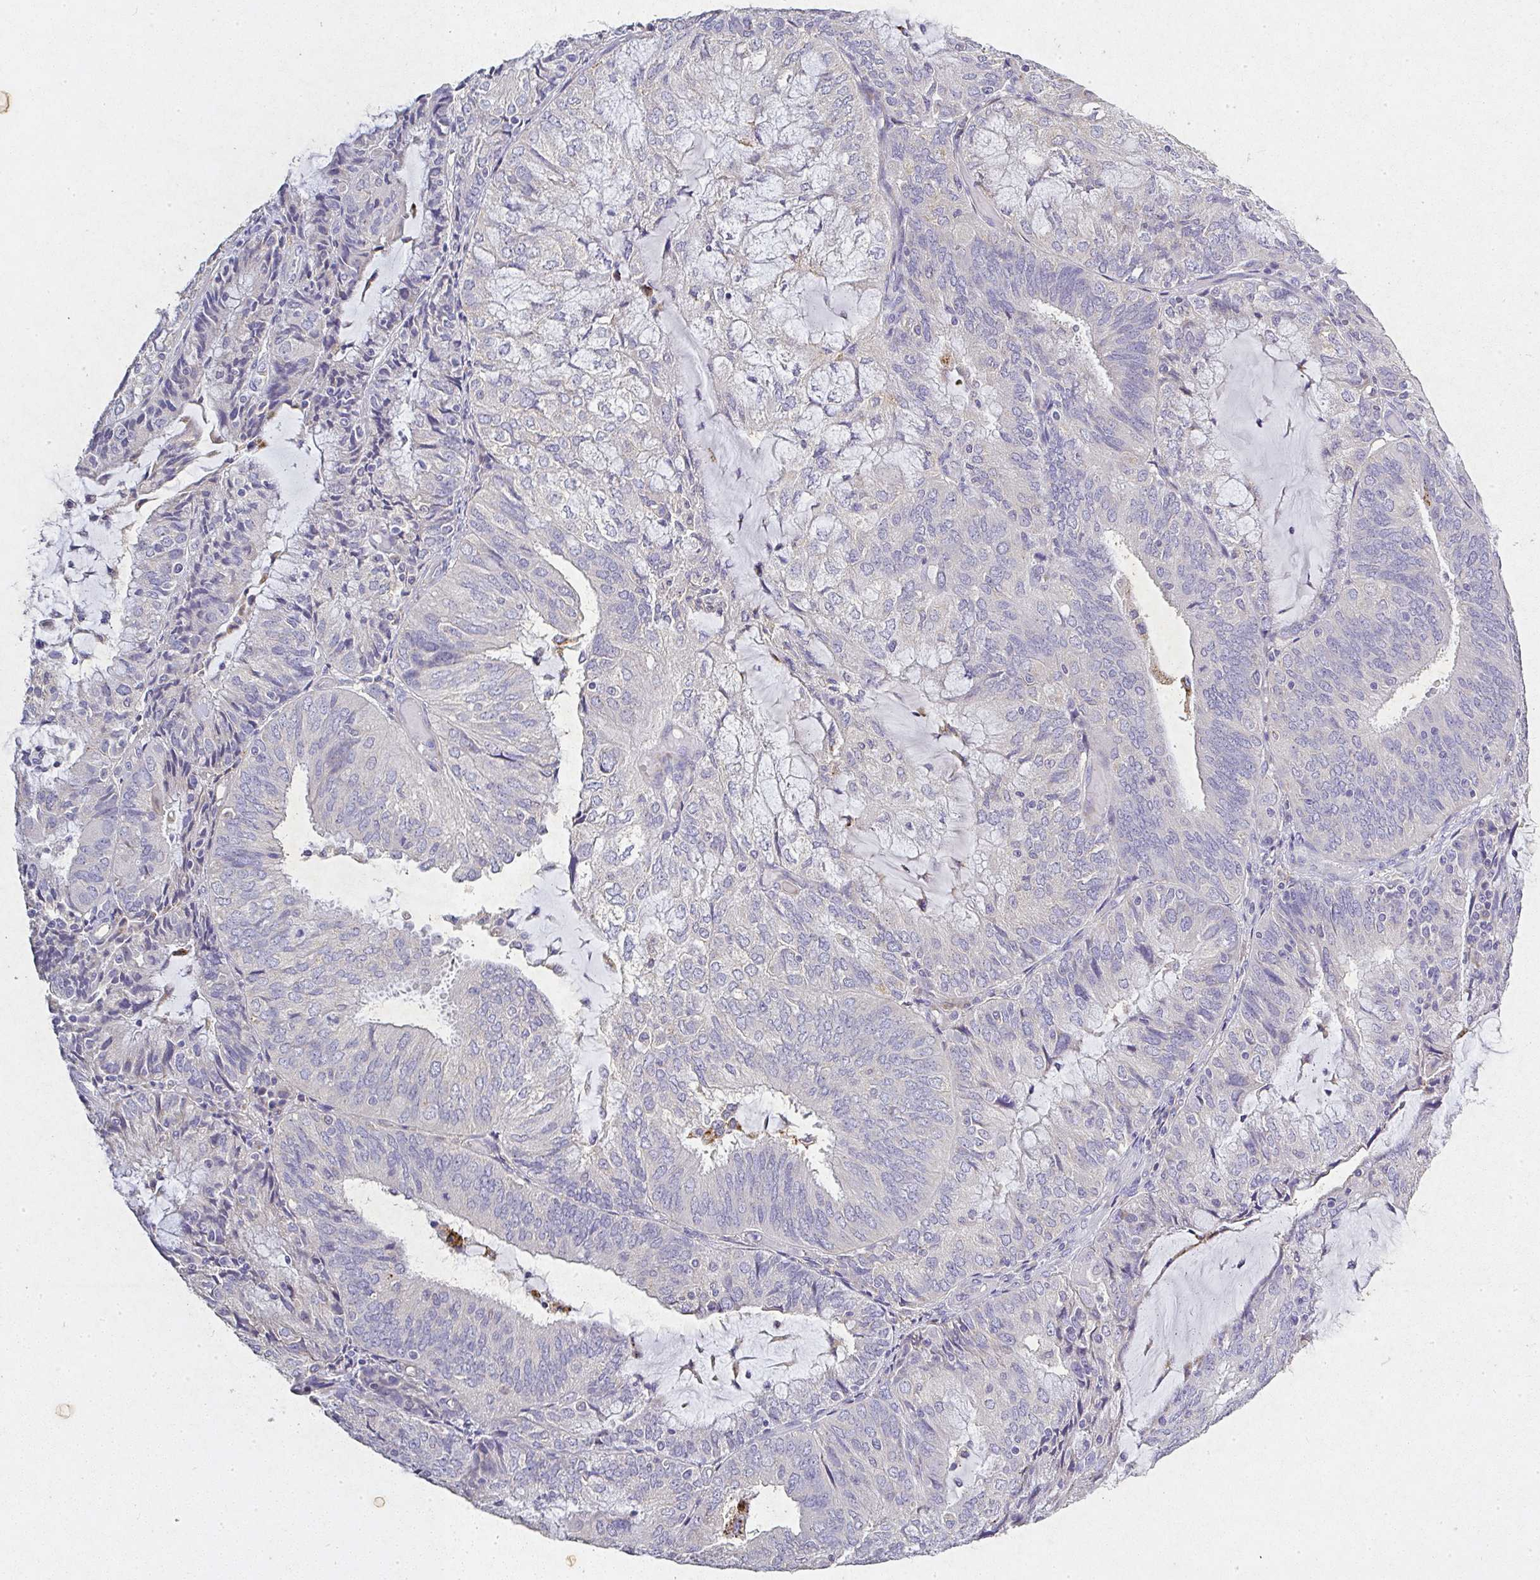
{"staining": {"intensity": "negative", "quantity": "none", "location": "none"}, "tissue": "endometrial cancer", "cell_type": "Tumor cells", "image_type": "cancer", "snomed": [{"axis": "morphology", "description": "Adenocarcinoma, NOS"}, {"axis": "topography", "description": "Endometrium"}], "caption": "Immunohistochemistry histopathology image of neoplastic tissue: human endometrial cancer (adenocarcinoma) stained with DAB (3,3'-diaminobenzidine) shows no significant protein expression in tumor cells.", "gene": "RPS2", "patient": {"sex": "female", "age": 81}}